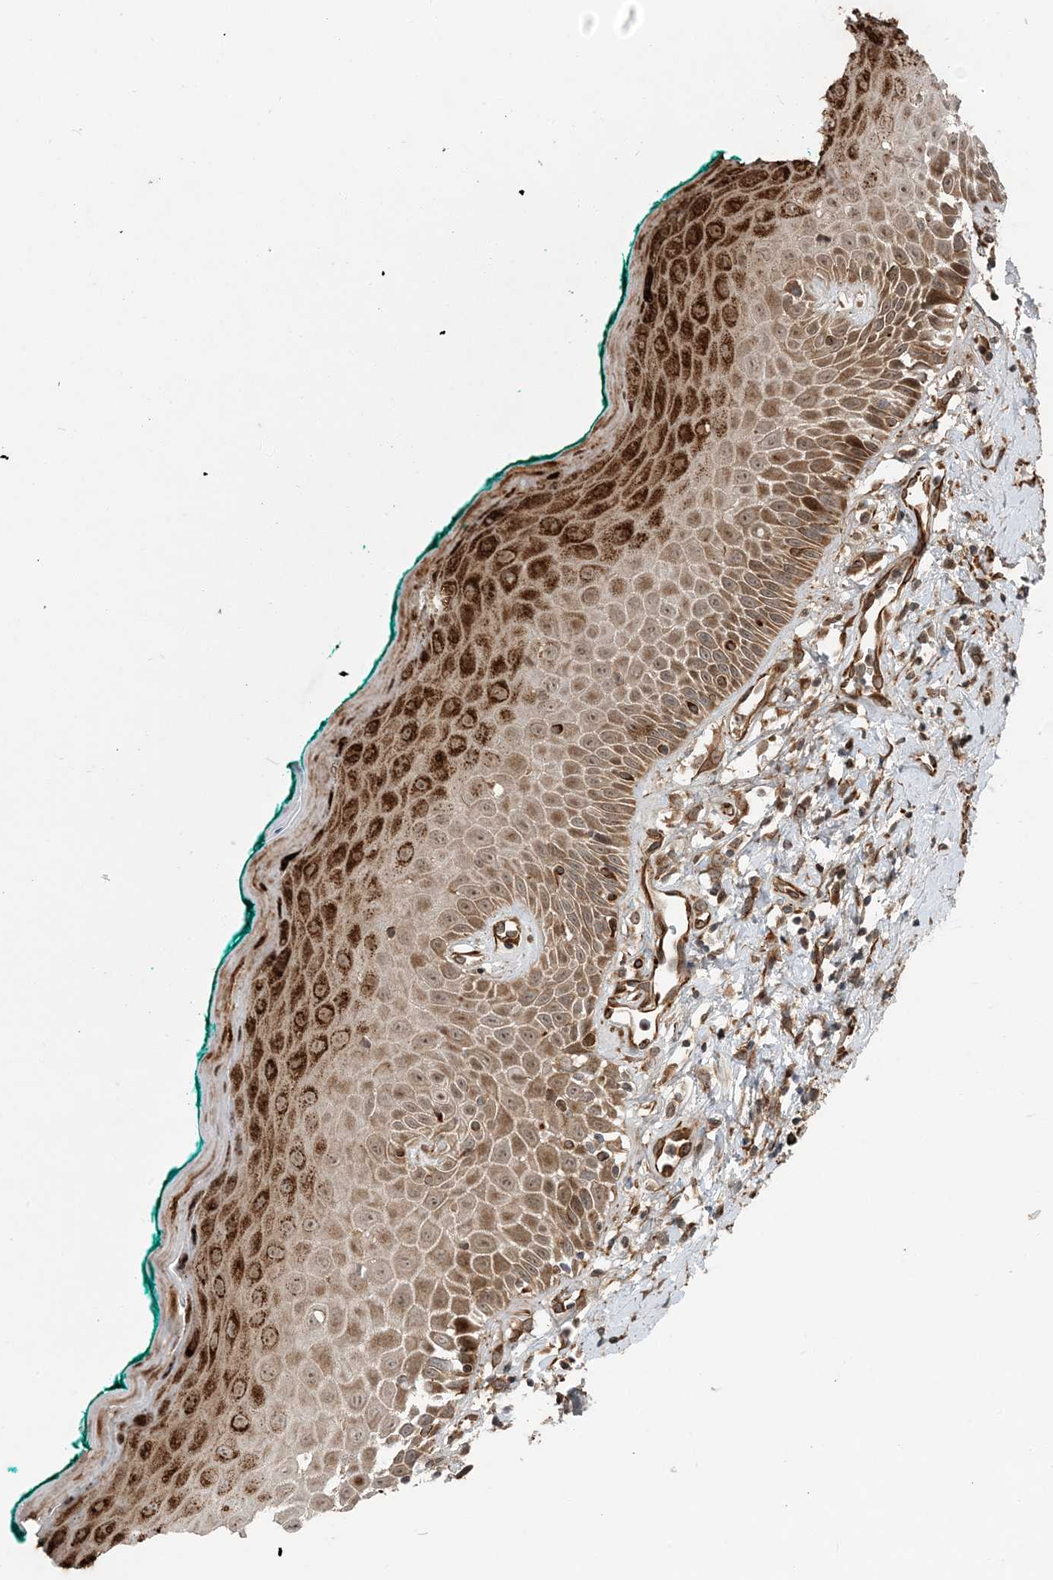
{"staining": {"intensity": "strong", "quantity": "25%-75%", "location": "cytoplasmic/membranous"}, "tissue": "oral mucosa", "cell_type": "Squamous epithelial cells", "image_type": "normal", "snomed": [{"axis": "morphology", "description": "Normal tissue, NOS"}, {"axis": "topography", "description": "Oral tissue"}], "caption": "Strong cytoplasmic/membranous protein staining is appreciated in about 25%-75% of squamous epithelial cells in oral mucosa. (Brightfield microscopy of DAB IHC at high magnification).", "gene": "EDEM2", "patient": {"sex": "female", "age": 70}}